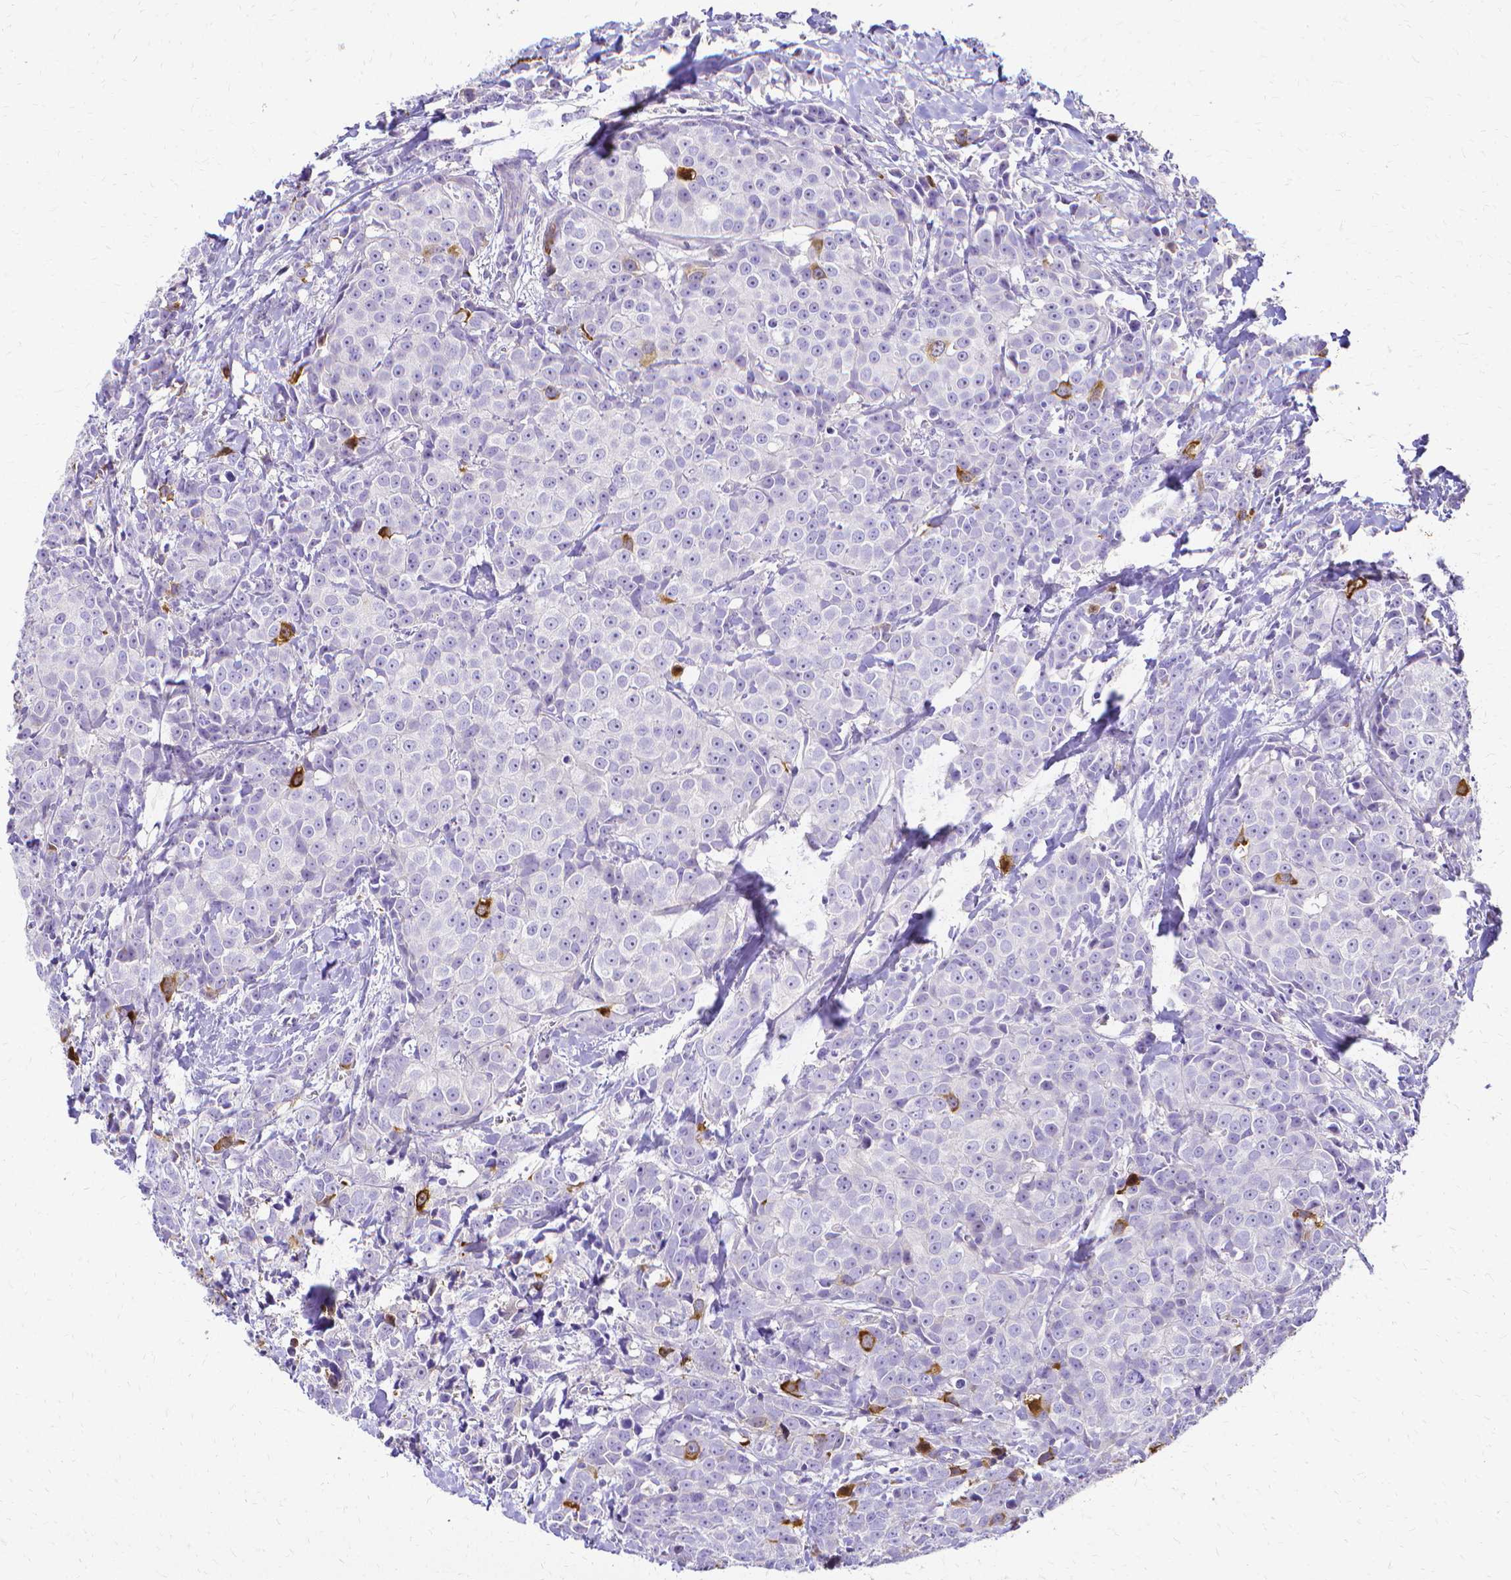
{"staining": {"intensity": "strong", "quantity": "<25%", "location": "cytoplasmic/membranous"}, "tissue": "breast cancer", "cell_type": "Tumor cells", "image_type": "cancer", "snomed": [{"axis": "morphology", "description": "Duct carcinoma"}, {"axis": "topography", "description": "Breast"}], "caption": "Brown immunohistochemical staining in human infiltrating ductal carcinoma (breast) exhibits strong cytoplasmic/membranous staining in about <25% of tumor cells.", "gene": "CCNB1", "patient": {"sex": "female", "age": 80}}